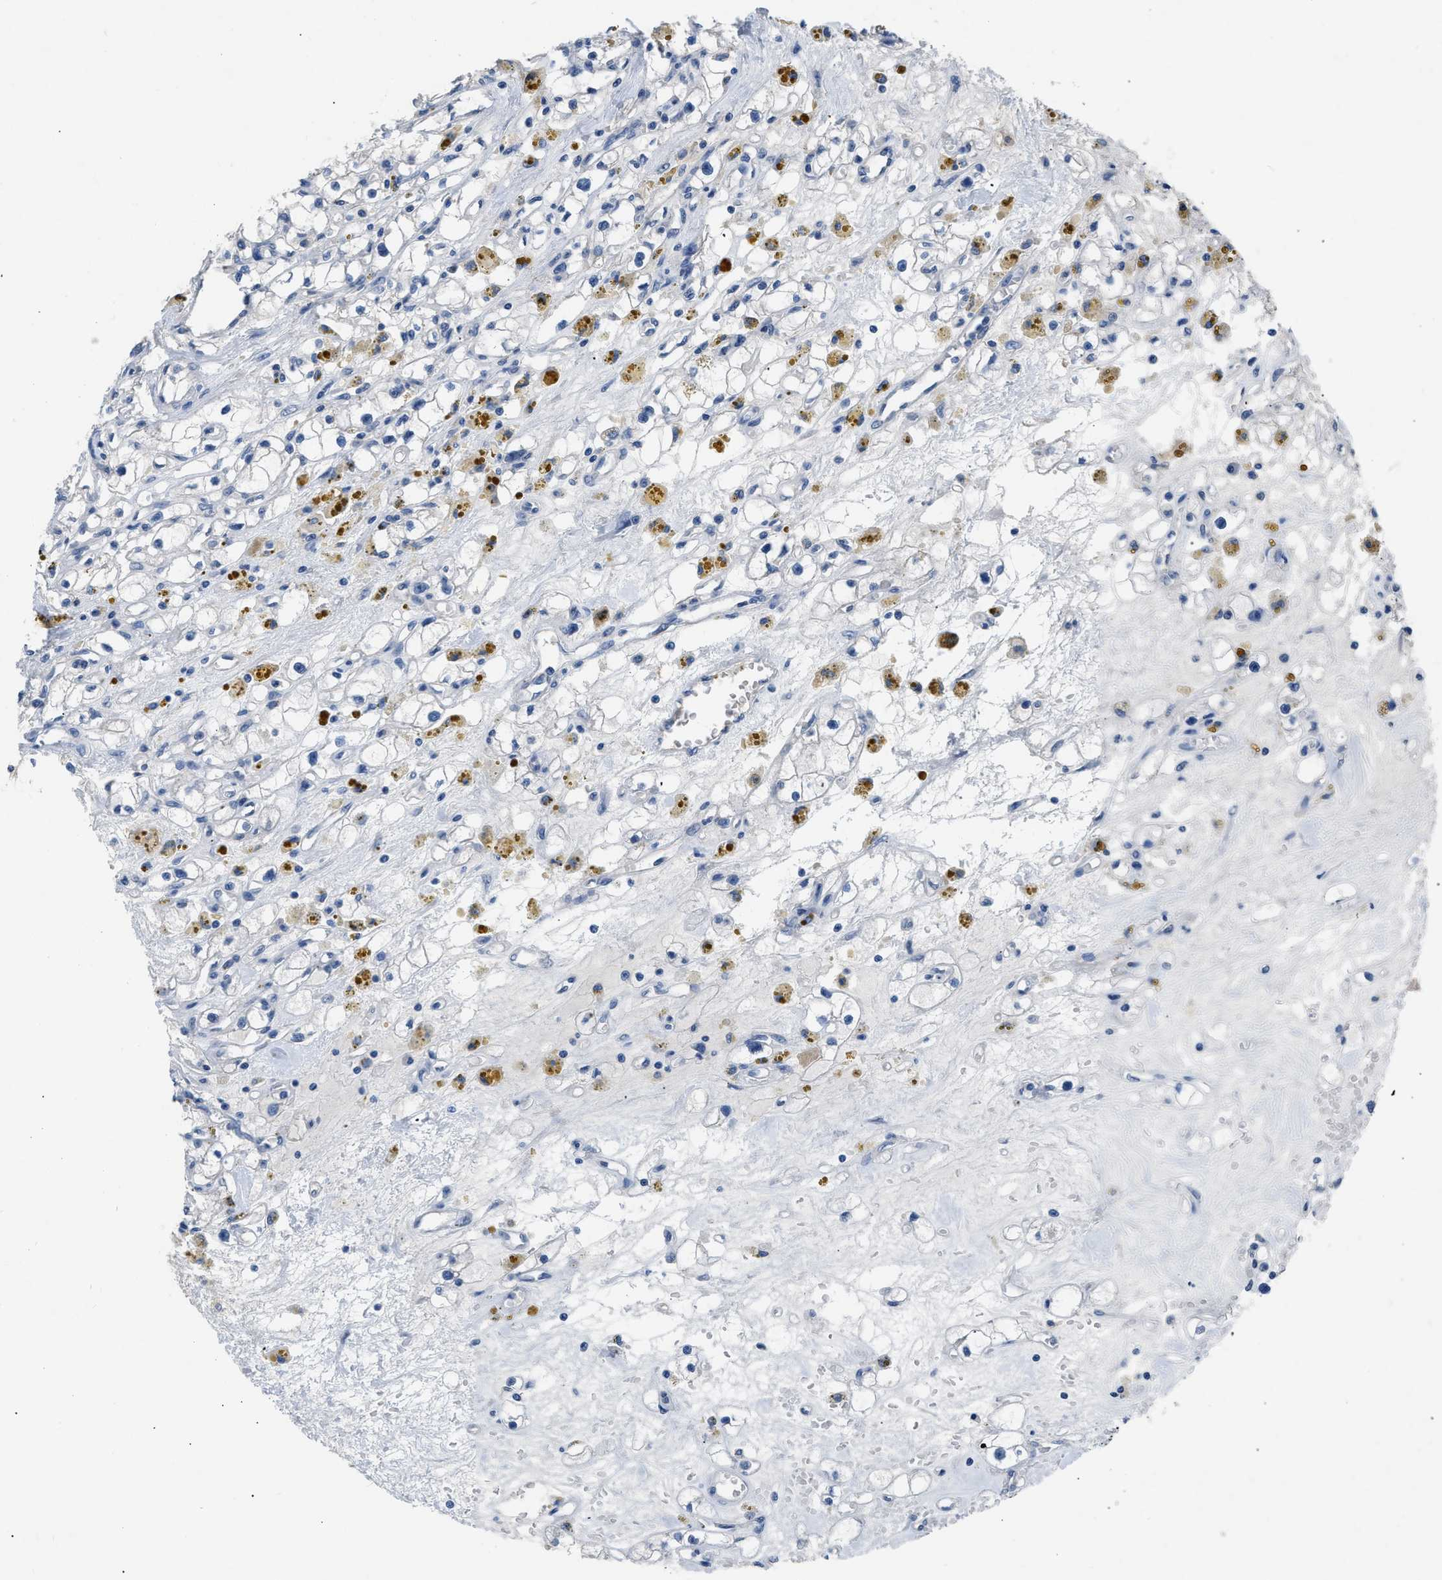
{"staining": {"intensity": "negative", "quantity": "none", "location": "none"}, "tissue": "renal cancer", "cell_type": "Tumor cells", "image_type": "cancer", "snomed": [{"axis": "morphology", "description": "Adenocarcinoma, NOS"}, {"axis": "topography", "description": "Kidney"}], "caption": "High magnification brightfield microscopy of renal adenocarcinoma stained with DAB (brown) and counterstained with hematoxylin (blue): tumor cells show no significant positivity.", "gene": "RBP1", "patient": {"sex": "male", "age": 56}}